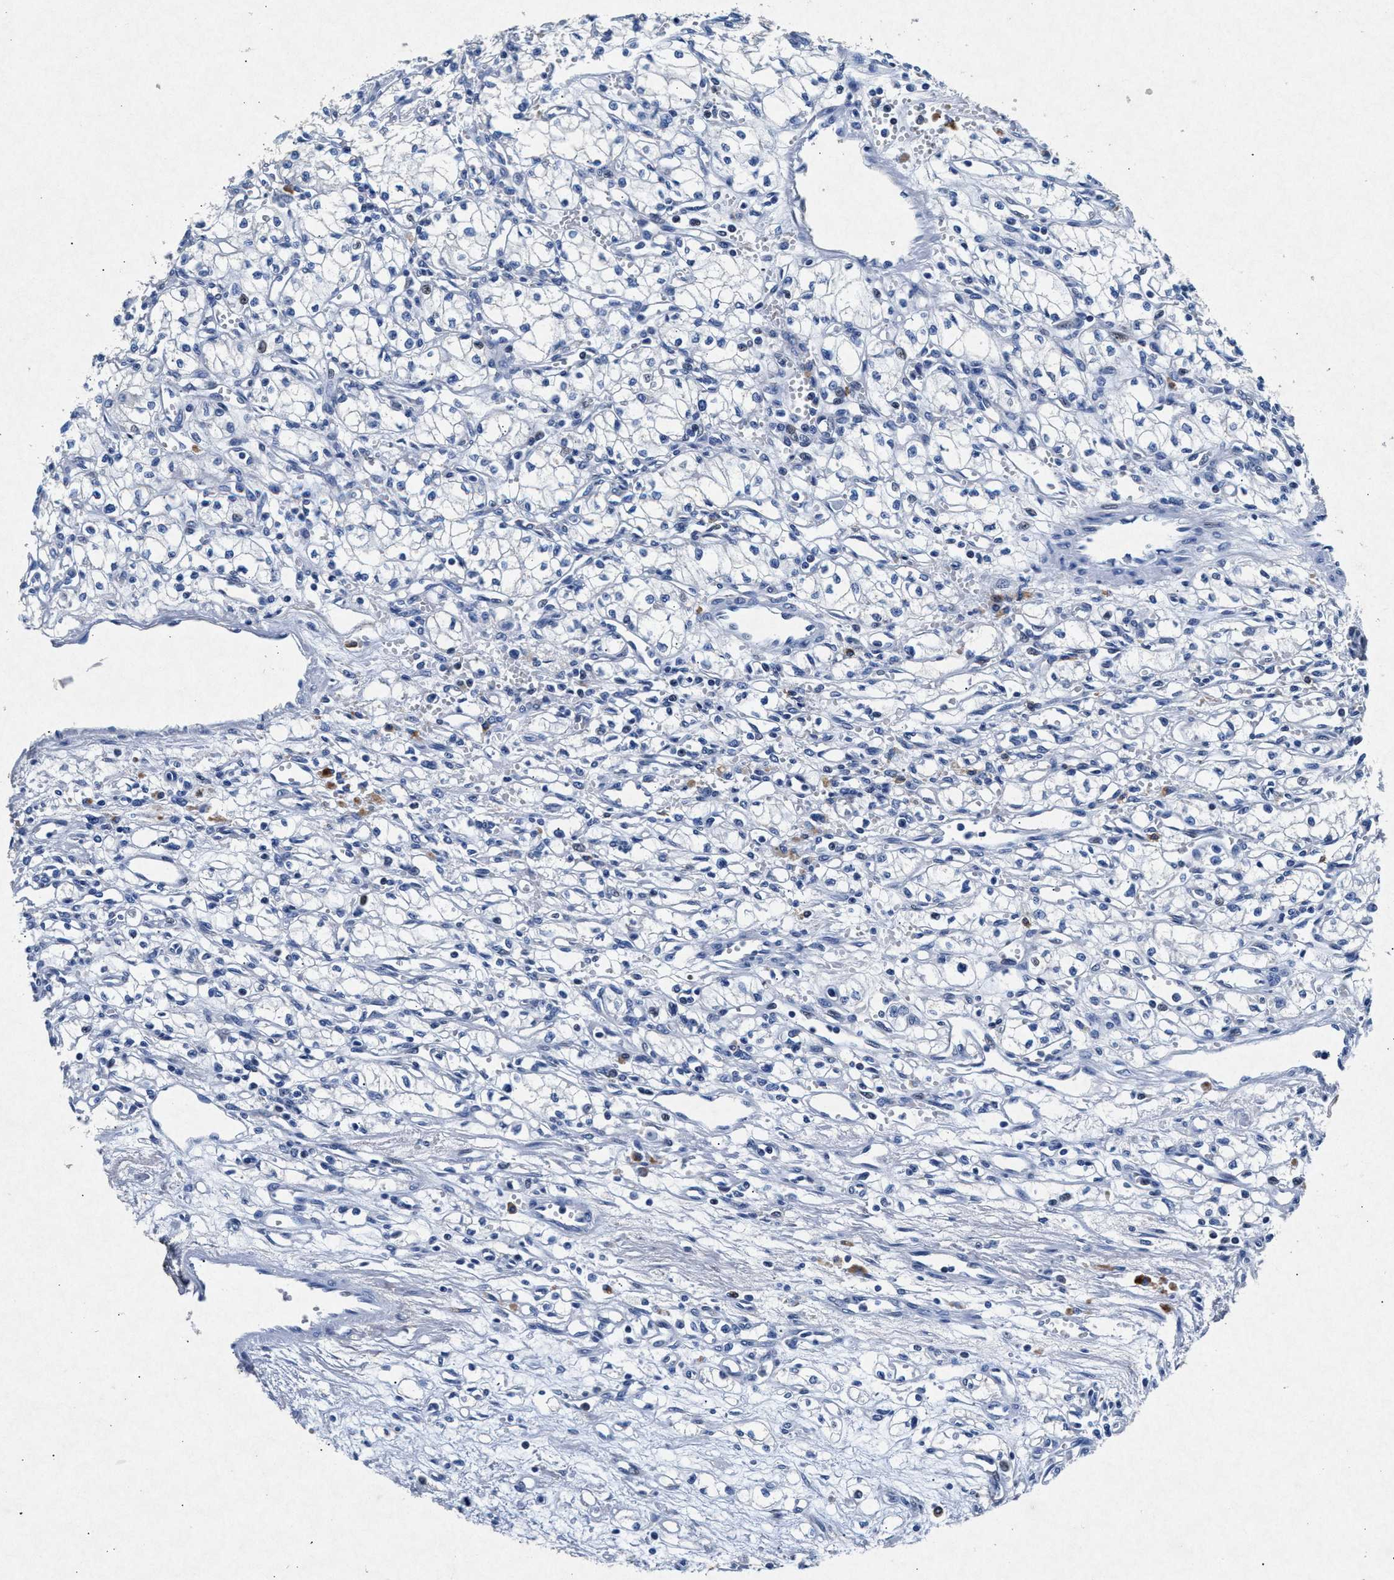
{"staining": {"intensity": "negative", "quantity": "none", "location": "none"}, "tissue": "renal cancer", "cell_type": "Tumor cells", "image_type": "cancer", "snomed": [{"axis": "morphology", "description": "Normal tissue, NOS"}, {"axis": "morphology", "description": "Adenocarcinoma, NOS"}, {"axis": "topography", "description": "Kidney"}], "caption": "An immunohistochemistry photomicrograph of renal cancer is shown. There is no staining in tumor cells of renal cancer. (DAB immunohistochemistry (IHC) visualized using brightfield microscopy, high magnification).", "gene": "MAP6", "patient": {"sex": "male", "age": 59}}